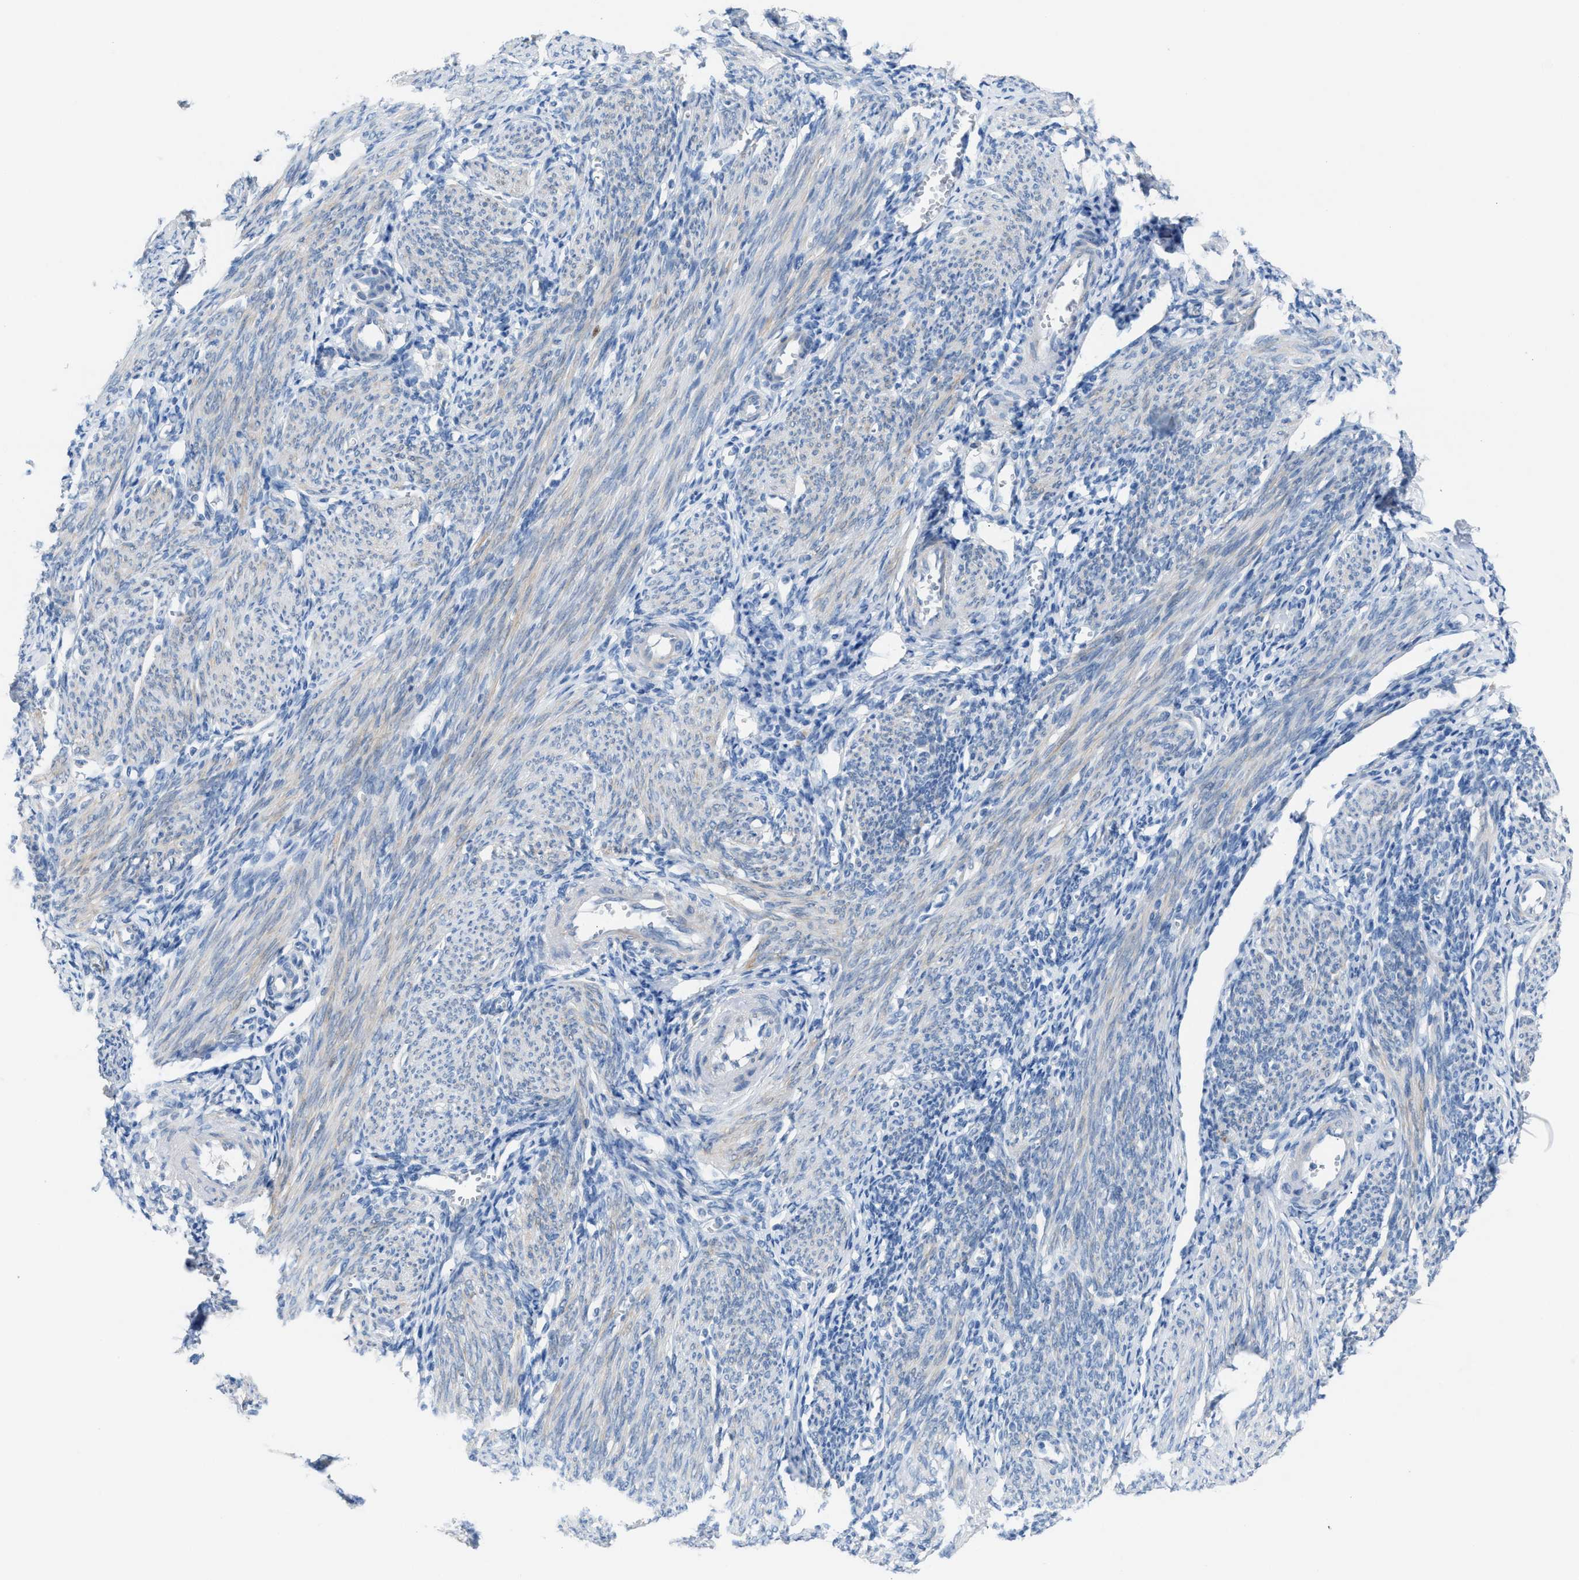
{"staining": {"intensity": "negative", "quantity": "none", "location": "none"}, "tissue": "endometrium", "cell_type": "Cells in endometrial stroma", "image_type": "normal", "snomed": [{"axis": "morphology", "description": "Normal tissue, NOS"}, {"axis": "morphology", "description": "Adenocarcinoma, NOS"}, {"axis": "topography", "description": "Endometrium"}], "caption": "A high-resolution image shows IHC staining of unremarkable endometrium, which displays no significant expression in cells in endometrial stroma. (DAB IHC with hematoxylin counter stain).", "gene": "ASPA", "patient": {"sex": "female", "age": 57}}